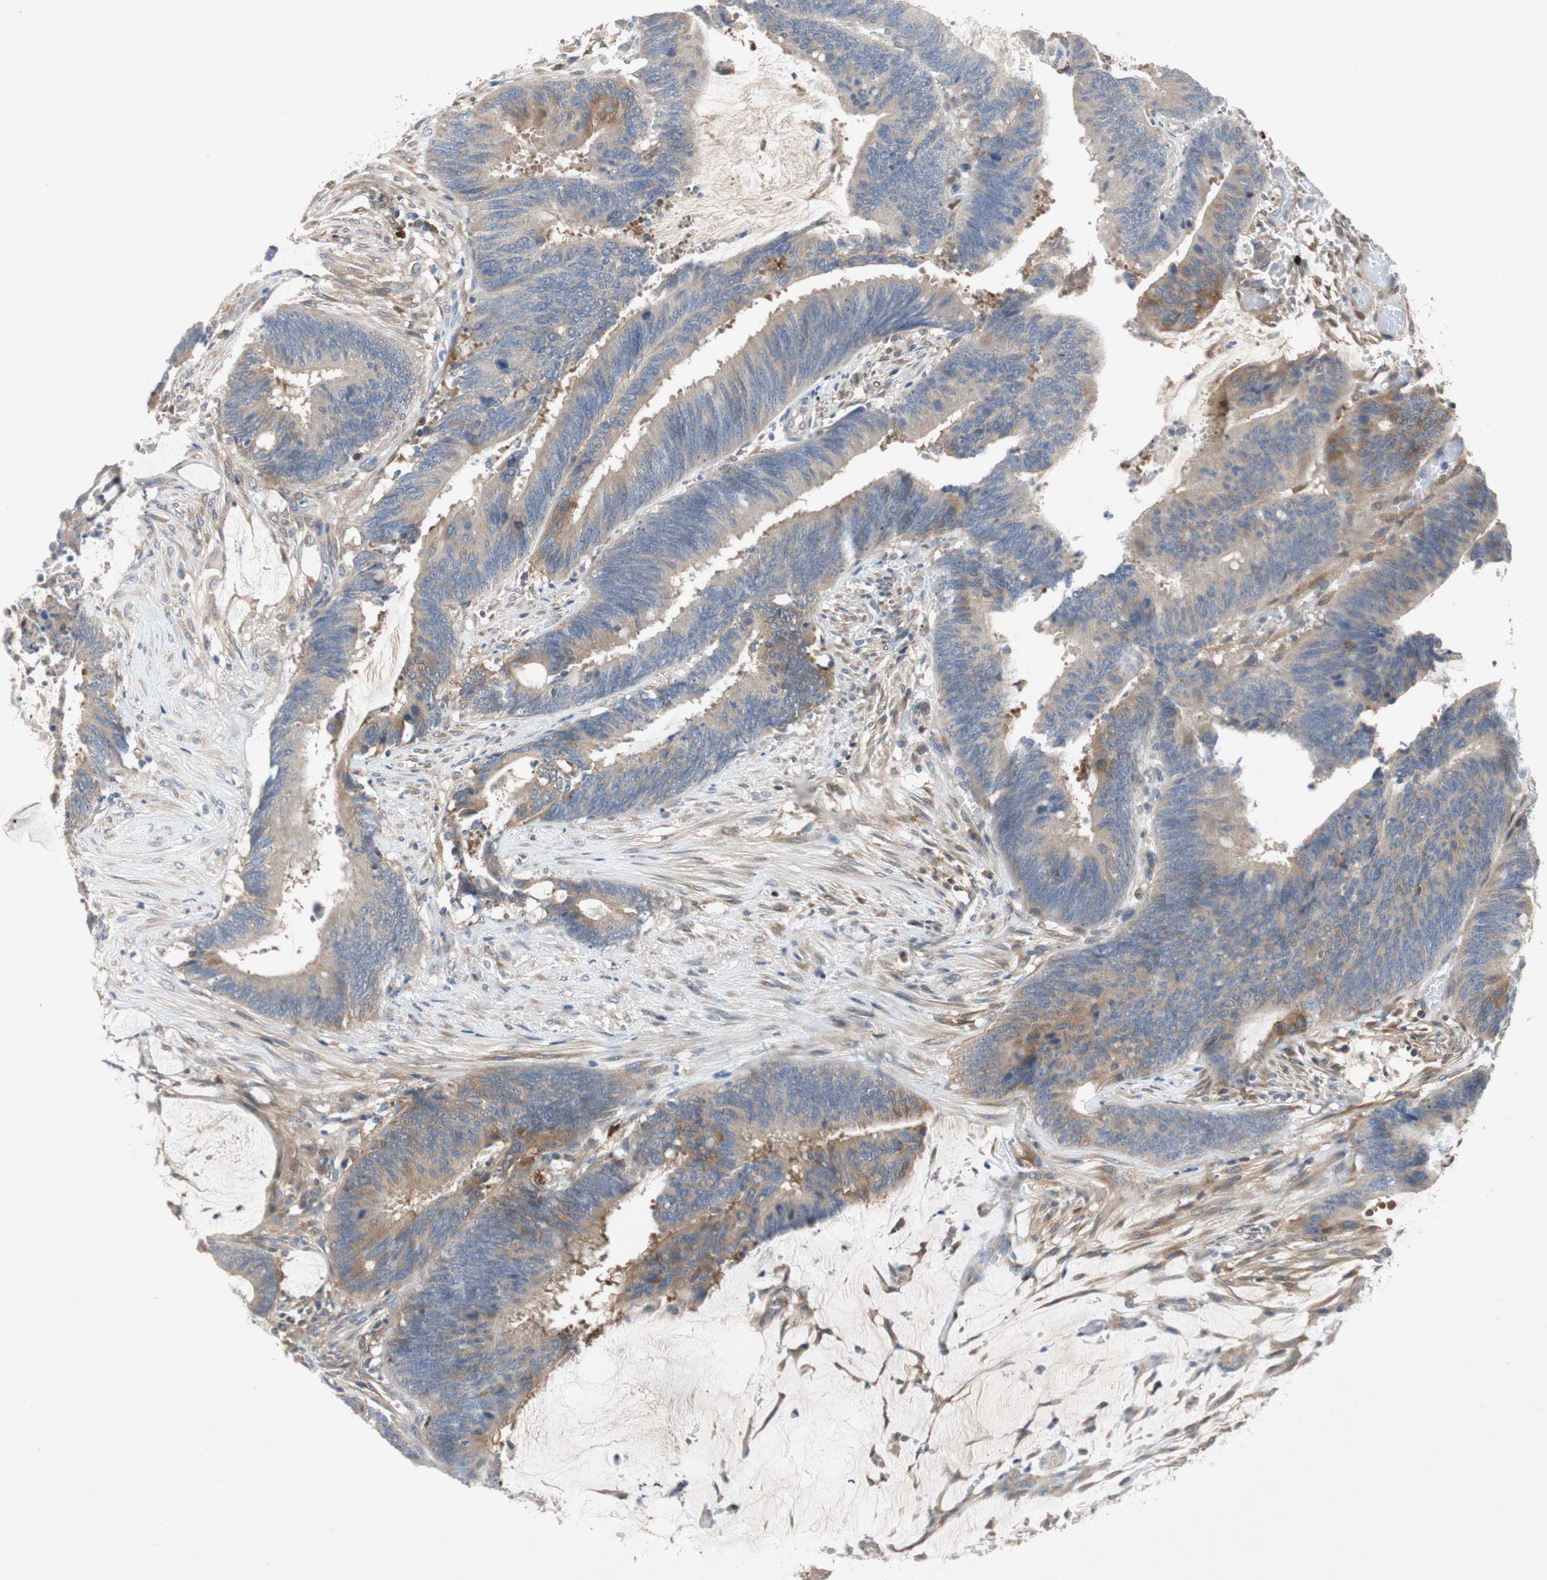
{"staining": {"intensity": "weak", "quantity": "25%-75%", "location": "cytoplasmic/membranous"}, "tissue": "colorectal cancer", "cell_type": "Tumor cells", "image_type": "cancer", "snomed": [{"axis": "morphology", "description": "Adenocarcinoma, NOS"}, {"axis": "topography", "description": "Rectum"}], "caption": "This histopathology image demonstrates adenocarcinoma (colorectal) stained with IHC to label a protein in brown. The cytoplasmic/membranous of tumor cells show weak positivity for the protein. Nuclei are counter-stained blue.", "gene": "RELB", "patient": {"sex": "female", "age": 66}}